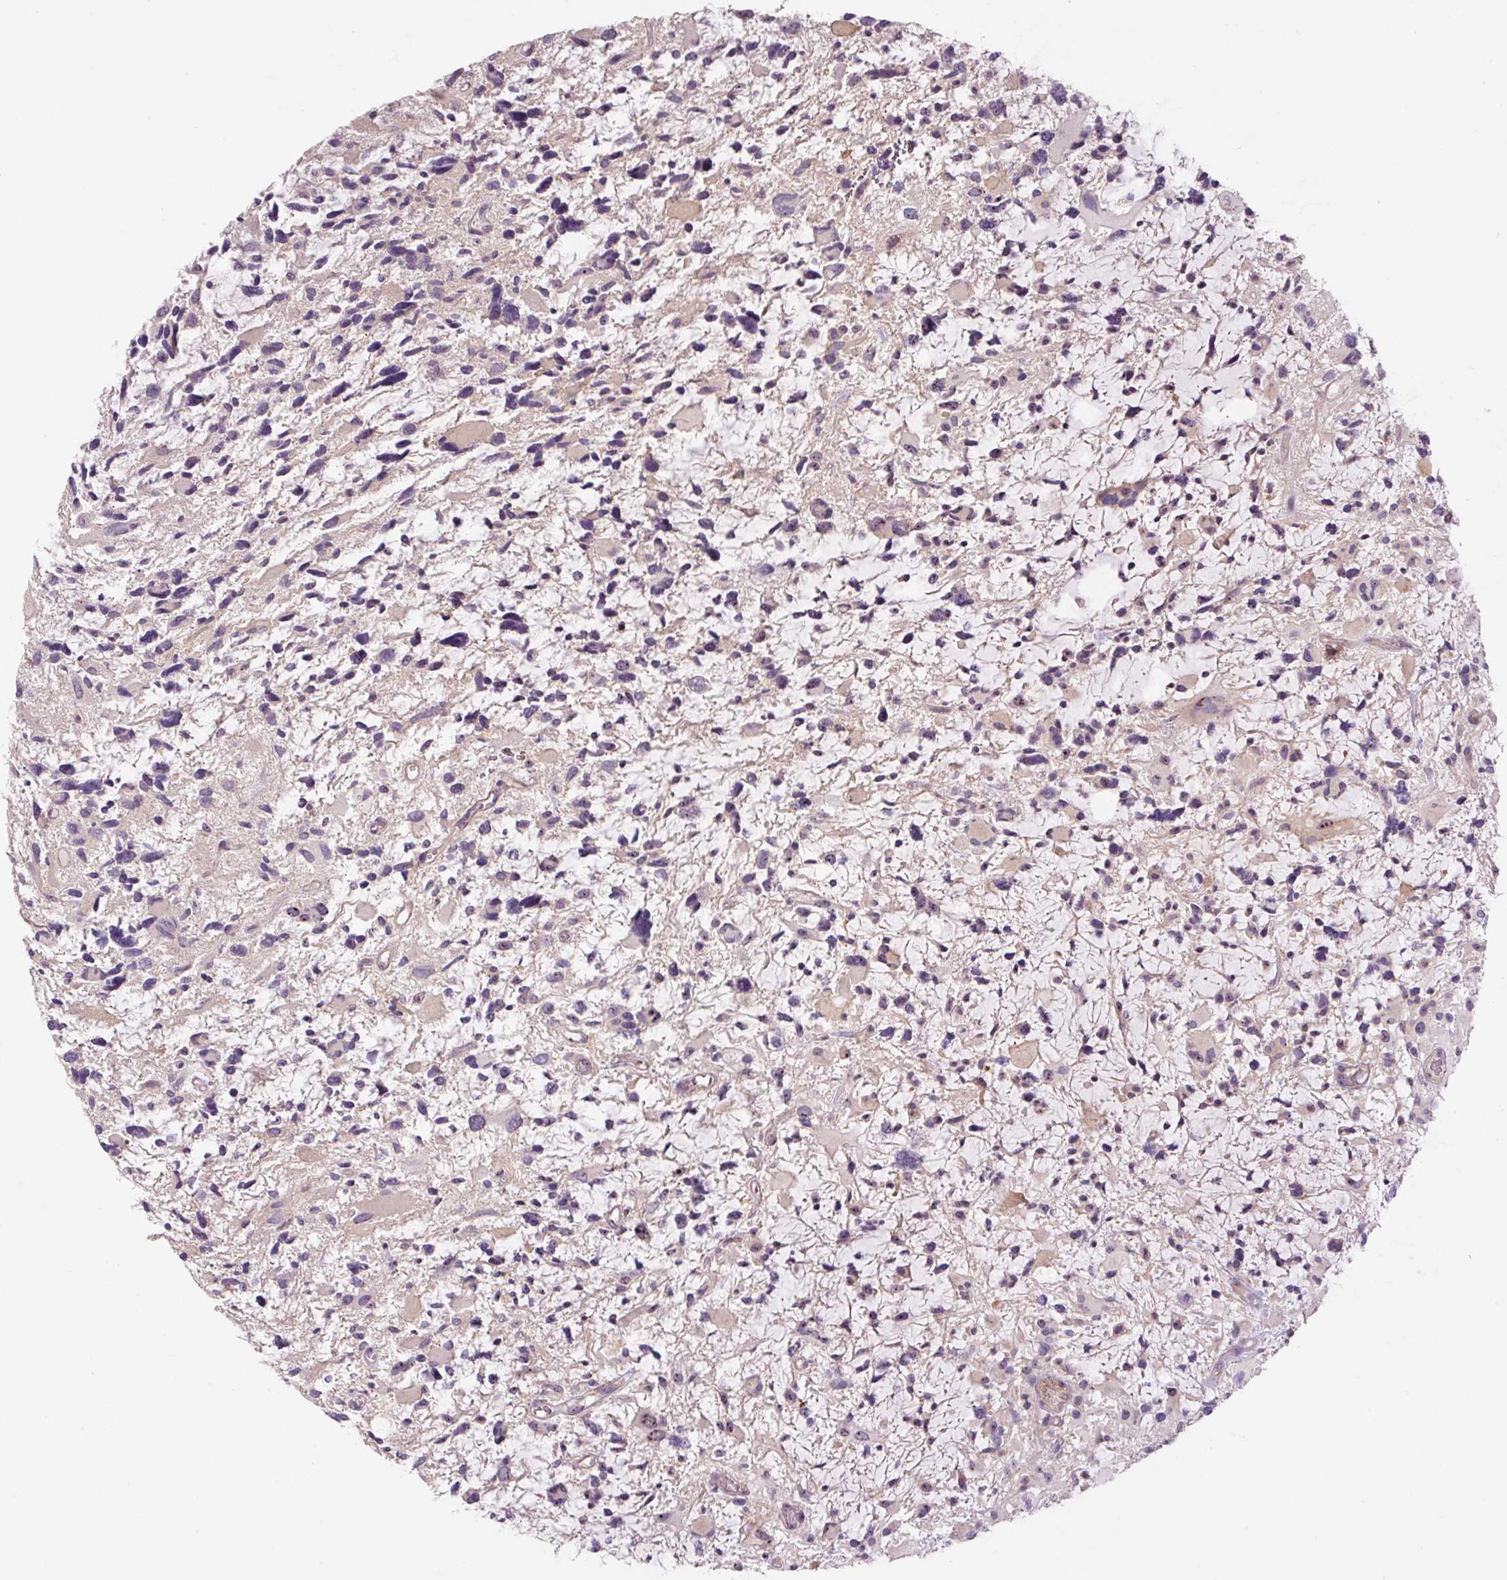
{"staining": {"intensity": "negative", "quantity": "none", "location": "none"}, "tissue": "glioma", "cell_type": "Tumor cells", "image_type": "cancer", "snomed": [{"axis": "morphology", "description": "Glioma, malignant, High grade"}, {"axis": "topography", "description": "Brain"}], "caption": "The IHC photomicrograph has no significant staining in tumor cells of glioma tissue.", "gene": "TMEM151B", "patient": {"sex": "female", "age": 11}}